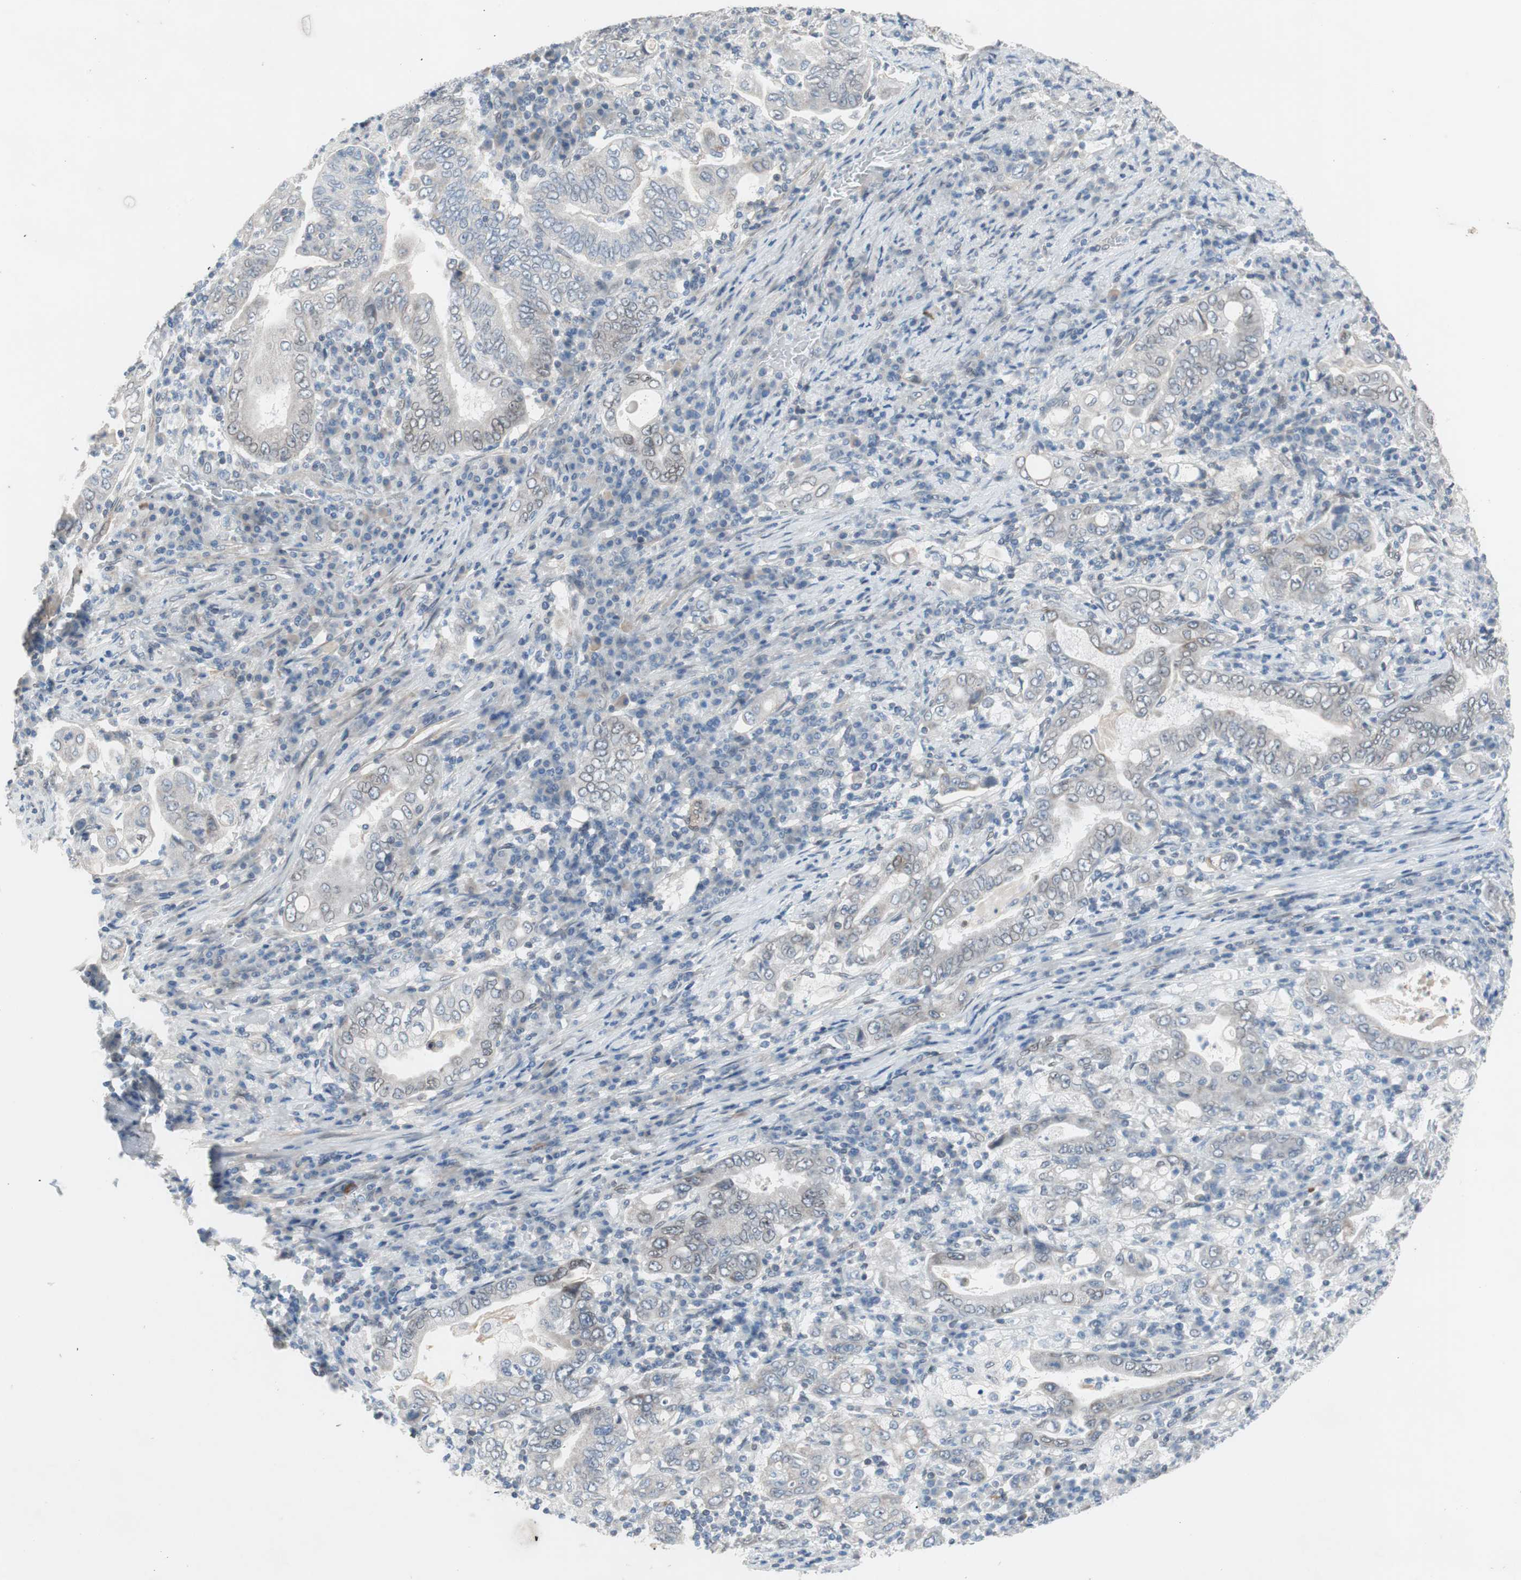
{"staining": {"intensity": "negative", "quantity": "none", "location": "none"}, "tissue": "stomach cancer", "cell_type": "Tumor cells", "image_type": "cancer", "snomed": [{"axis": "morphology", "description": "Normal tissue, NOS"}, {"axis": "morphology", "description": "Adenocarcinoma, NOS"}, {"axis": "topography", "description": "Esophagus"}, {"axis": "topography", "description": "Stomach, upper"}, {"axis": "topography", "description": "Peripheral nerve tissue"}], "caption": "Immunohistochemical staining of human adenocarcinoma (stomach) shows no significant staining in tumor cells.", "gene": "ARNT2", "patient": {"sex": "male", "age": 62}}